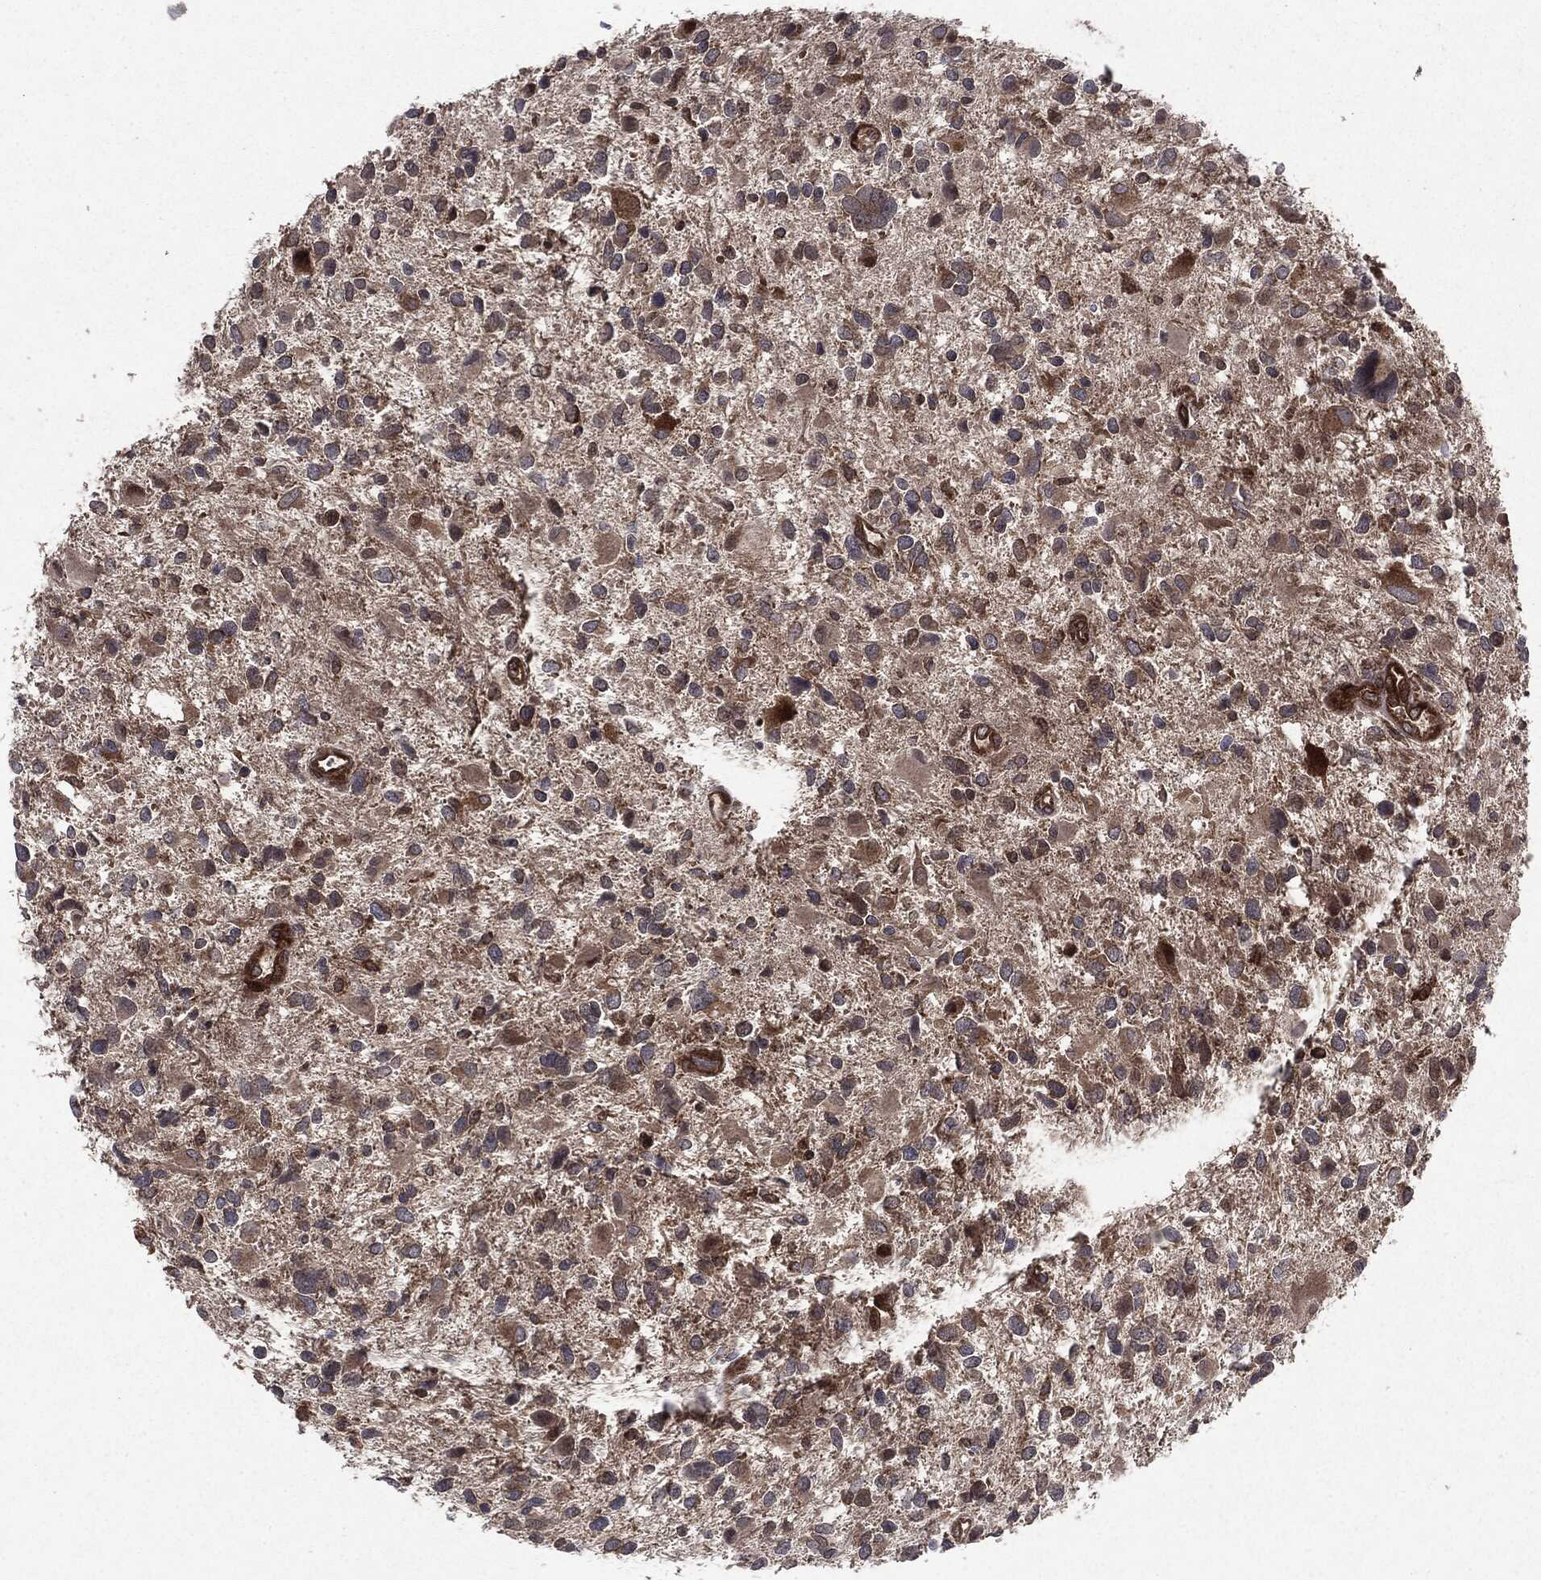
{"staining": {"intensity": "moderate", "quantity": "<25%", "location": "cytoplasmic/membranous"}, "tissue": "glioma", "cell_type": "Tumor cells", "image_type": "cancer", "snomed": [{"axis": "morphology", "description": "Glioma, malignant, Low grade"}, {"axis": "topography", "description": "Brain"}], "caption": "Brown immunohistochemical staining in malignant low-grade glioma exhibits moderate cytoplasmic/membranous staining in about <25% of tumor cells.", "gene": "OTUB1", "patient": {"sex": "female", "age": 32}}